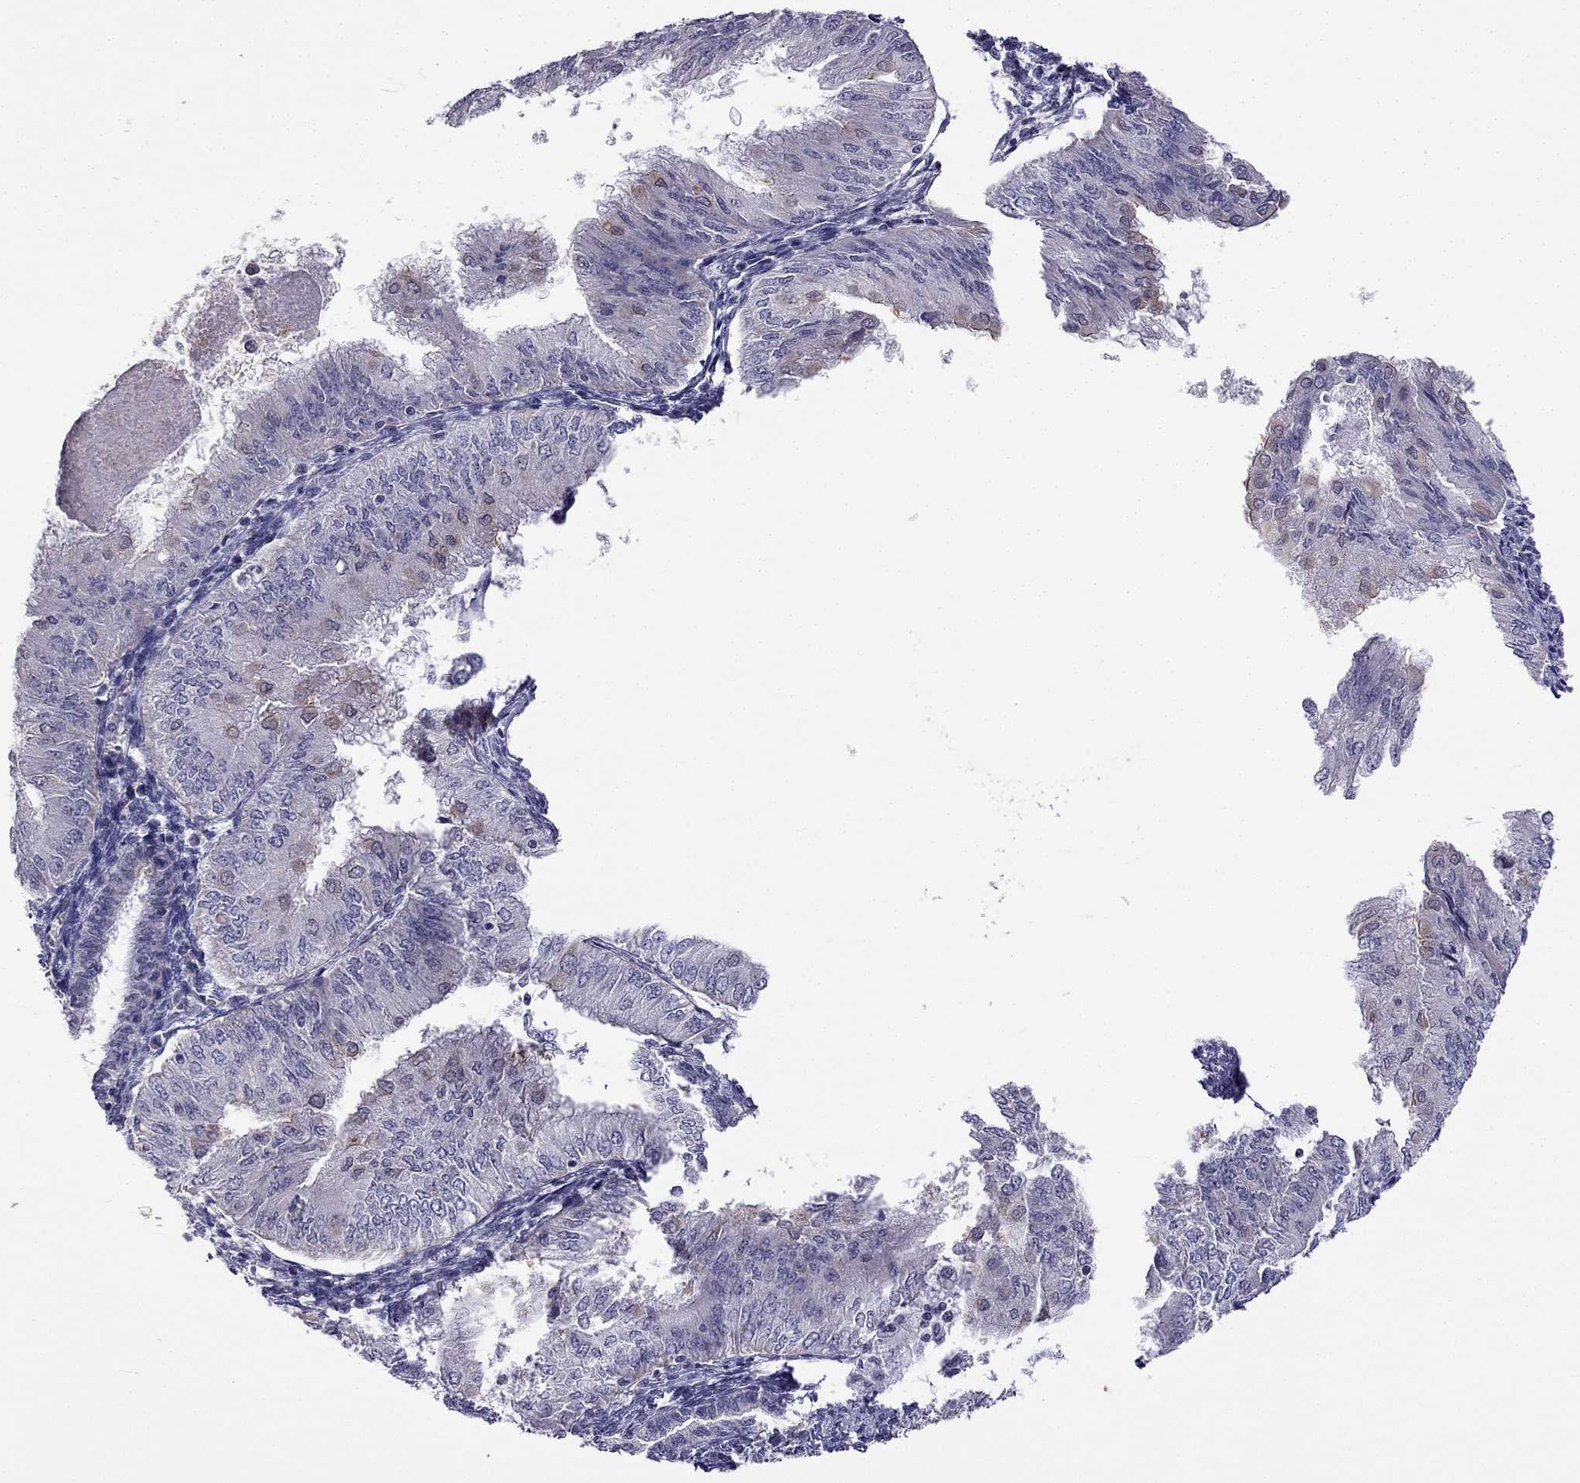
{"staining": {"intensity": "weak", "quantity": "<25%", "location": "cytoplasmic/membranous"}, "tissue": "endometrial cancer", "cell_type": "Tumor cells", "image_type": "cancer", "snomed": [{"axis": "morphology", "description": "Adenocarcinoma, NOS"}, {"axis": "topography", "description": "Endometrium"}], "caption": "Endometrial cancer was stained to show a protein in brown. There is no significant positivity in tumor cells.", "gene": "C5orf49", "patient": {"sex": "female", "age": 53}}